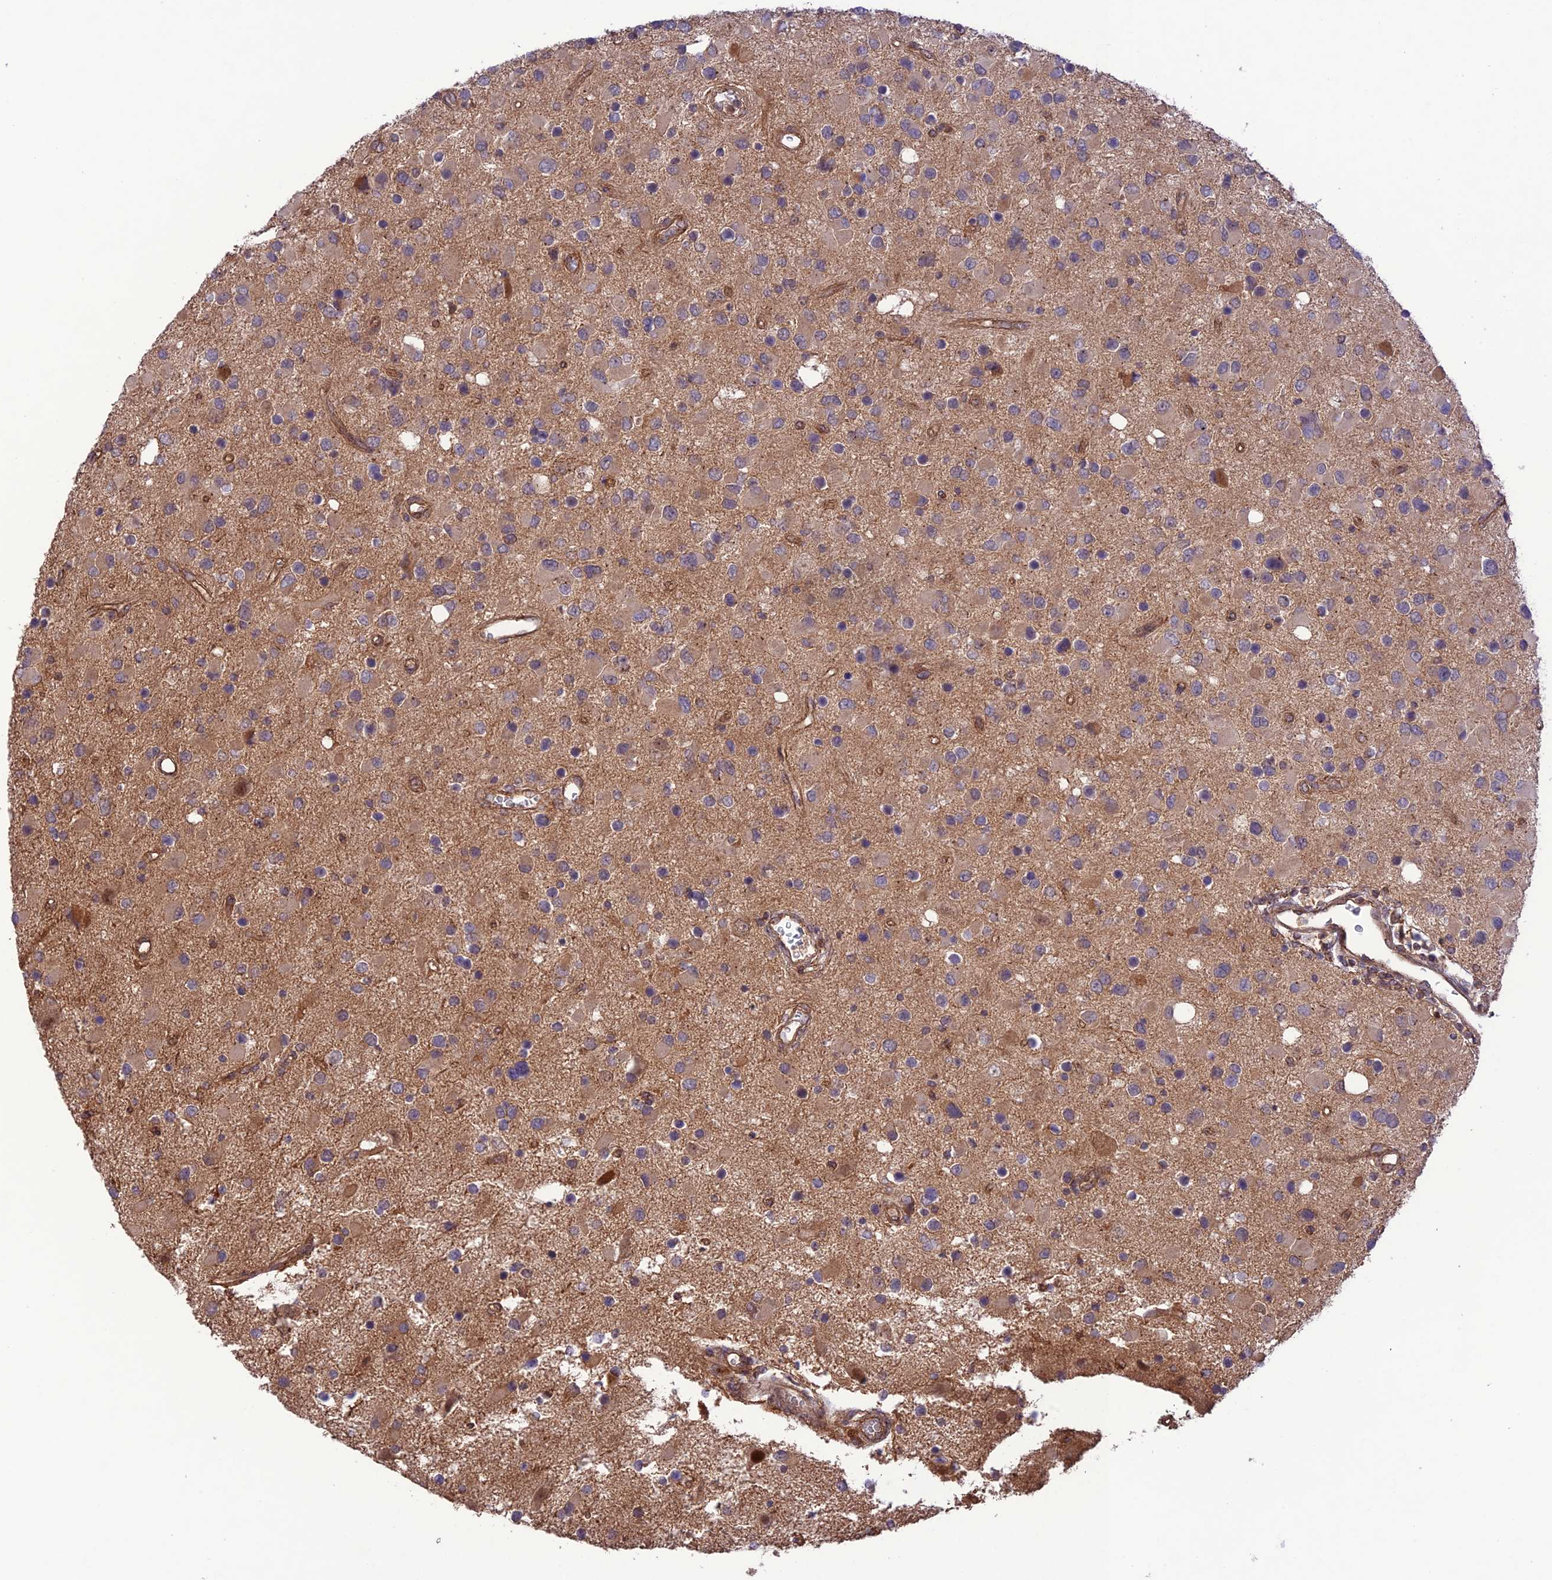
{"staining": {"intensity": "weak", "quantity": "25%-75%", "location": "cytoplasmic/membranous"}, "tissue": "glioma", "cell_type": "Tumor cells", "image_type": "cancer", "snomed": [{"axis": "morphology", "description": "Glioma, malignant, High grade"}, {"axis": "topography", "description": "Brain"}], "caption": "This photomicrograph exhibits immunohistochemistry (IHC) staining of human malignant high-grade glioma, with low weak cytoplasmic/membranous staining in approximately 25%-75% of tumor cells.", "gene": "FCHSD1", "patient": {"sex": "male", "age": 53}}